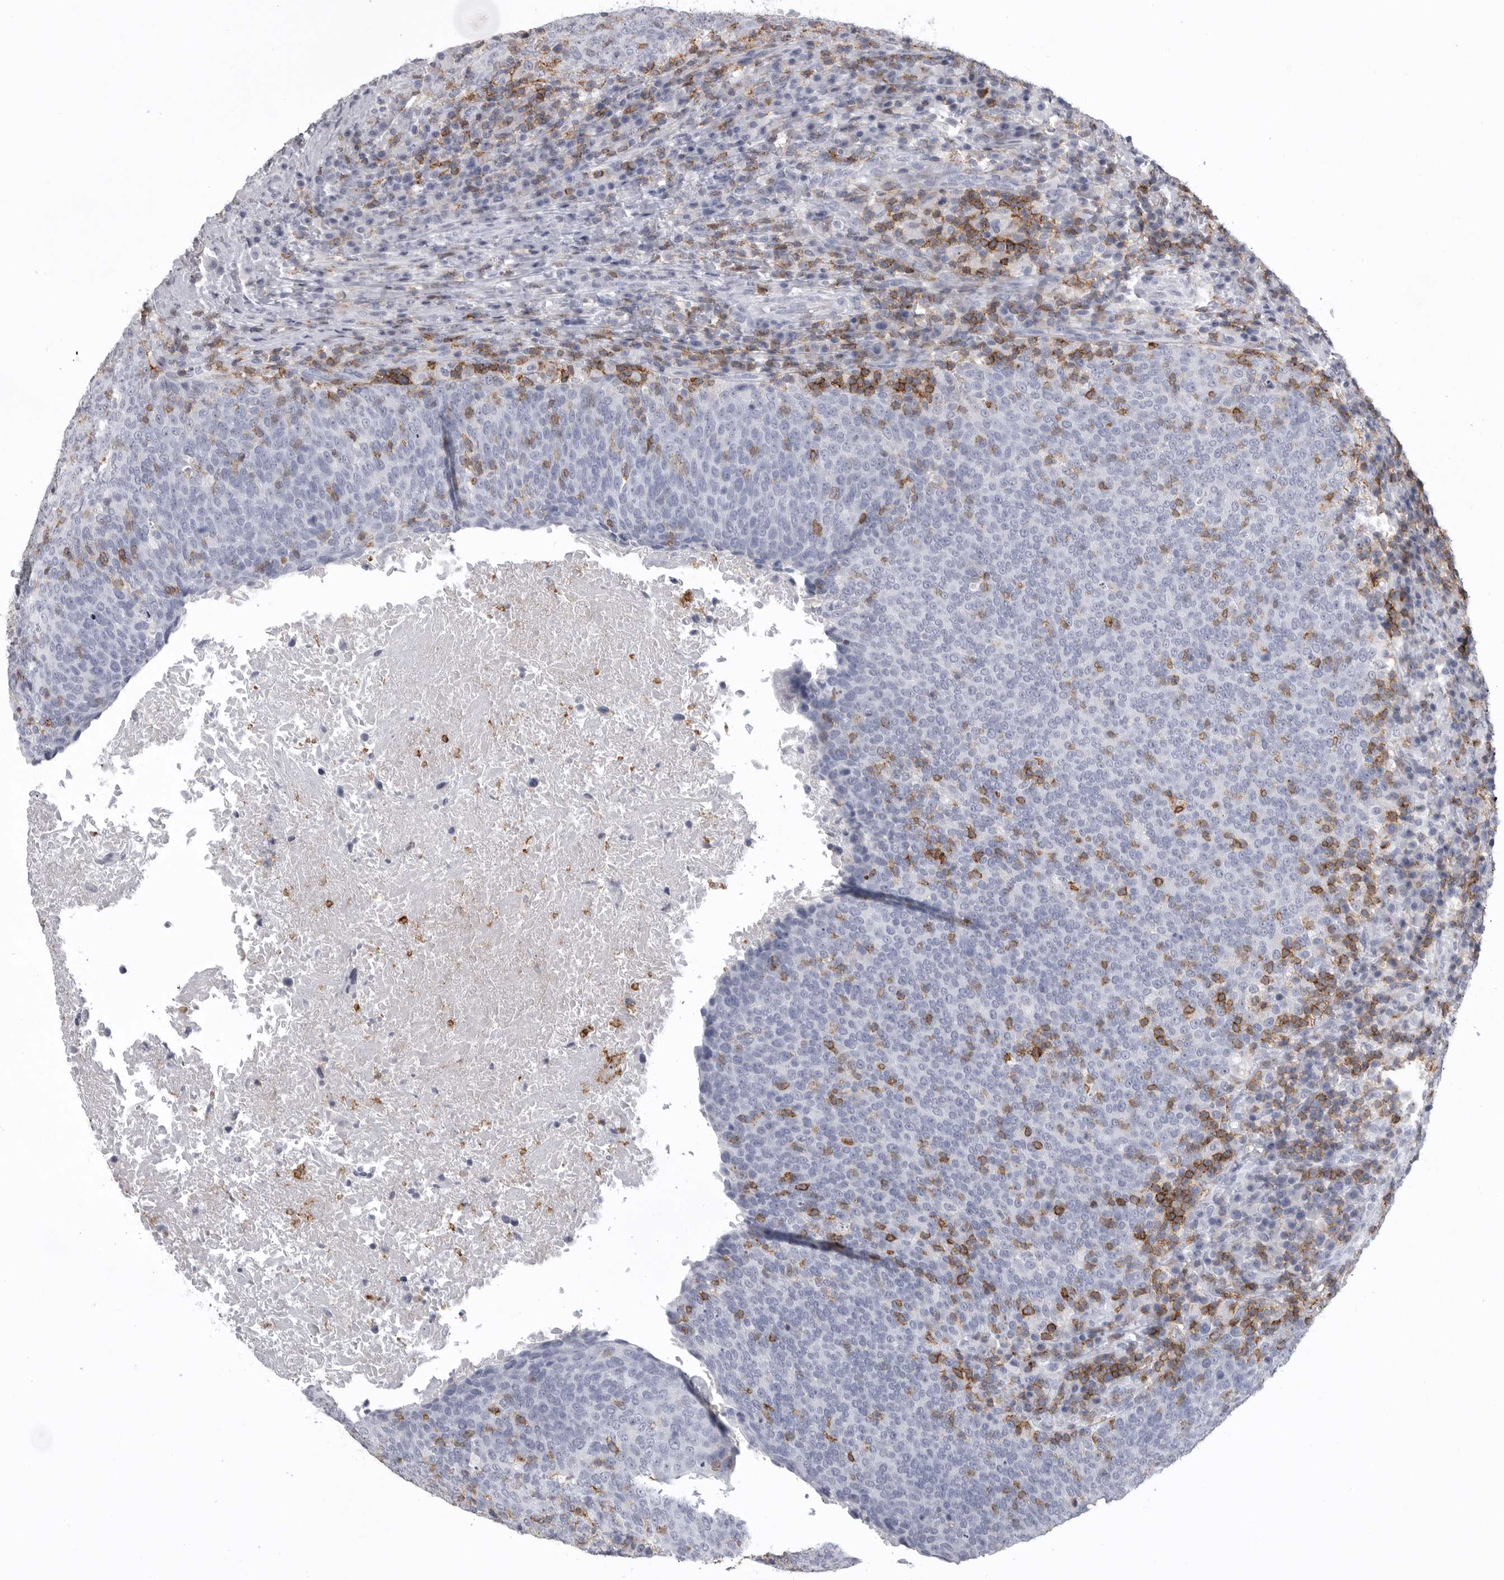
{"staining": {"intensity": "negative", "quantity": "none", "location": "none"}, "tissue": "head and neck cancer", "cell_type": "Tumor cells", "image_type": "cancer", "snomed": [{"axis": "morphology", "description": "Squamous cell carcinoma, NOS"}, {"axis": "morphology", "description": "Squamous cell carcinoma, metastatic, NOS"}, {"axis": "topography", "description": "Lymph node"}, {"axis": "topography", "description": "Head-Neck"}], "caption": "This is a image of IHC staining of head and neck metastatic squamous cell carcinoma, which shows no expression in tumor cells.", "gene": "ITGAL", "patient": {"sex": "male", "age": 62}}